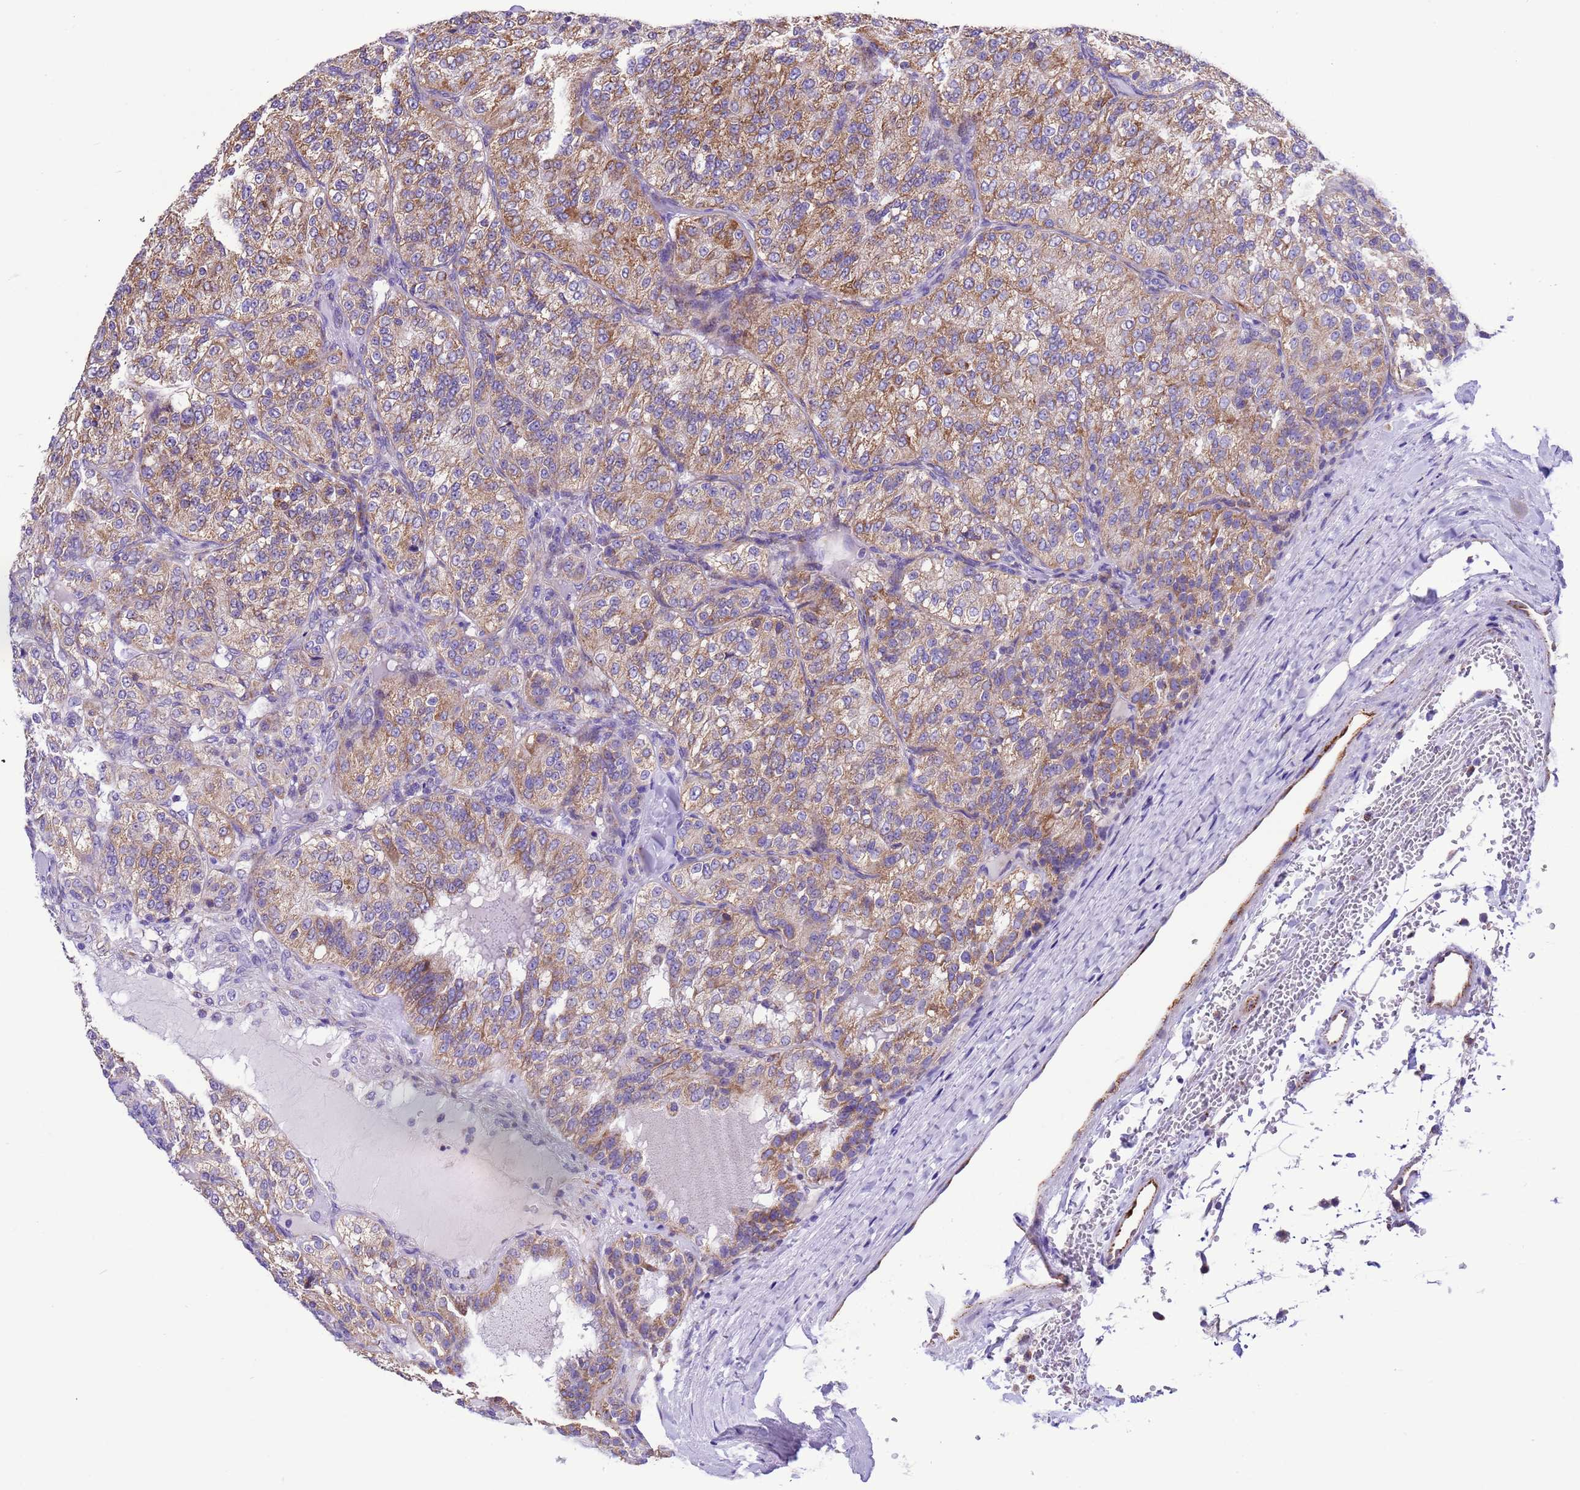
{"staining": {"intensity": "moderate", "quantity": ">75%", "location": "cytoplasmic/membranous"}, "tissue": "renal cancer", "cell_type": "Tumor cells", "image_type": "cancer", "snomed": [{"axis": "morphology", "description": "Adenocarcinoma, NOS"}, {"axis": "topography", "description": "Kidney"}], "caption": "Renal cancer (adenocarcinoma) tissue shows moderate cytoplasmic/membranous positivity in about >75% of tumor cells The protein is stained brown, and the nuclei are stained in blue (DAB (3,3'-diaminobenzidine) IHC with brightfield microscopy, high magnification).", "gene": "CCDC191", "patient": {"sex": "female", "age": 63}}